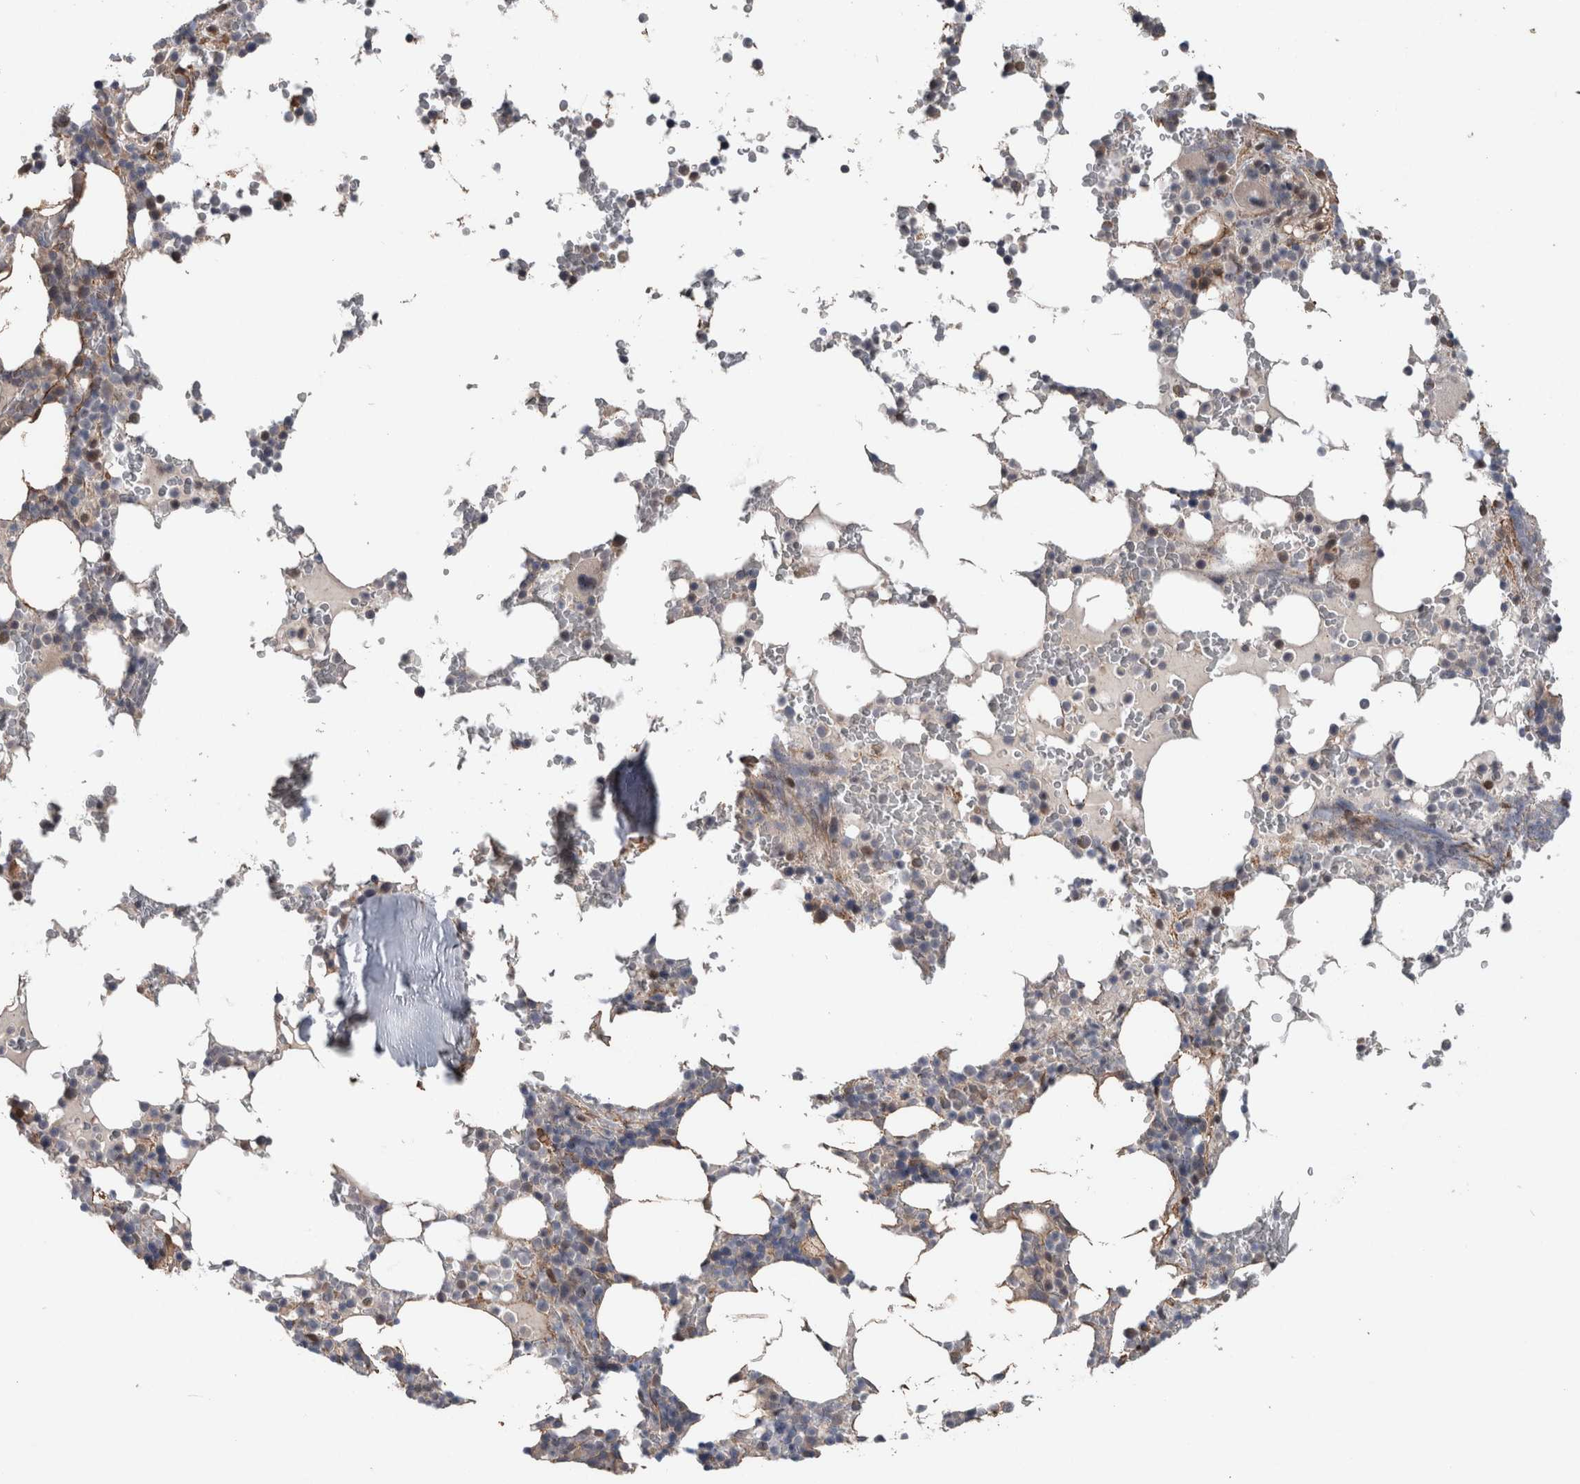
{"staining": {"intensity": "moderate", "quantity": "<25%", "location": "nuclear"}, "tissue": "bone marrow", "cell_type": "Hematopoietic cells", "image_type": "normal", "snomed": [{"axis": "morphology", "description": "Normal tissue, NOS"}, {"axis": "topography", "description": "Bone marrow"}], "caption": "Brown immunohistochemical staining in normal human bone marrow displays moderate nuclear positivity in about <25% of hematopoietic cells.", "gene": "GIMAP6", "patient": {"sex": "male", "age": 58}}